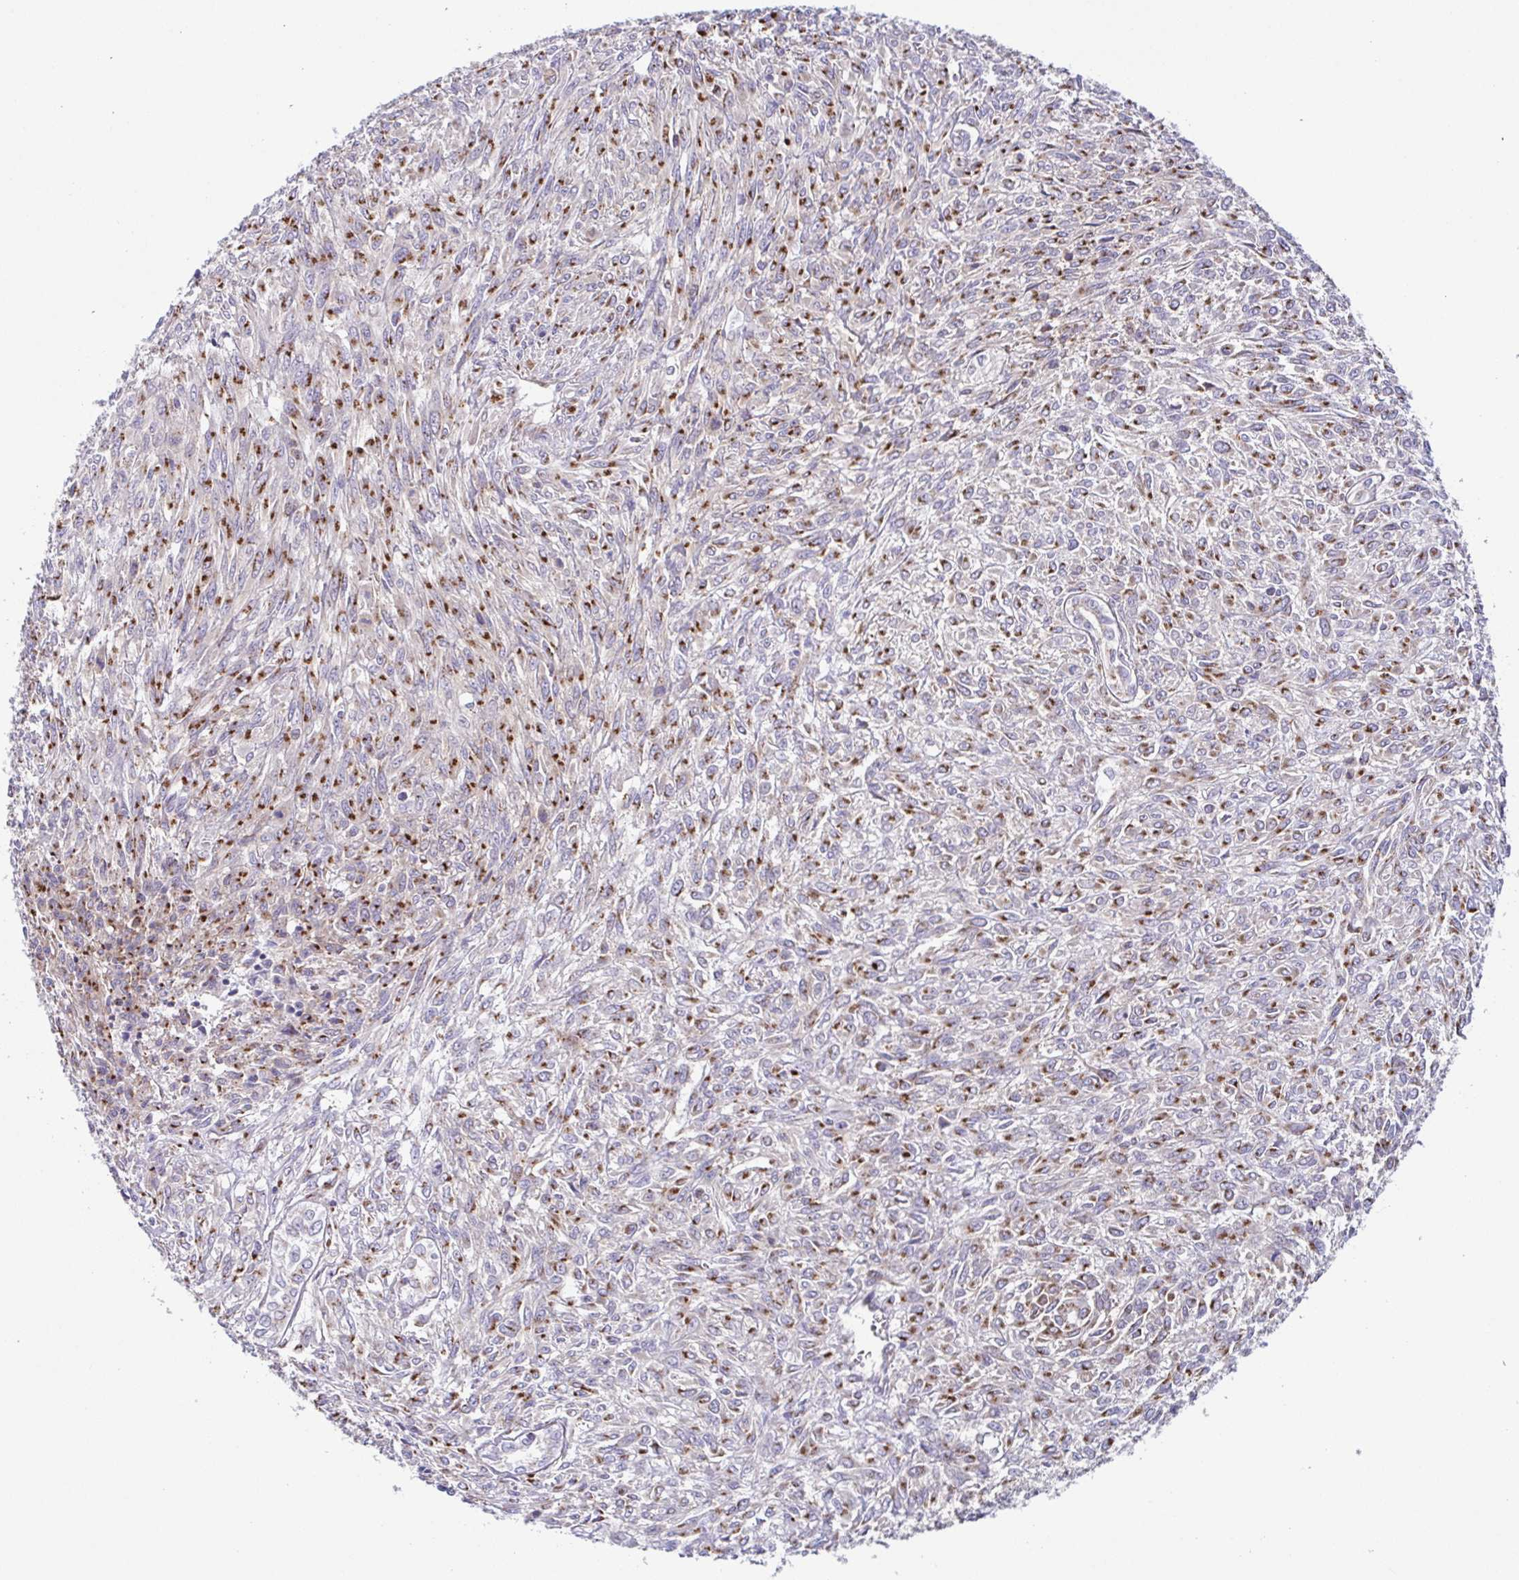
{"staining": {"intensity": "moderate", "quantity": ">75%", "location": "cytoplasmic/membranous"}, "tissue": "renal cancer", "cell_type": "Tumor cells", "image_type": "cancer", "snomed": [{"axis": "morphology", "description": "Adenocarcinoma, NOS"}, {"axis": "topography", "description": "Kidney"}], "caption": "Renal cancer (adenocarcinoma) tissue reveals moderate cytoplasmic/membranous expression in approximately >75% of tumor cells, visualized by immunohistochemistry. Immunohistochemistry stains the protein in brown and the nuclei are stained blue.", "gene": "COL17A1", "patient": {"sex": "male", "age": 58}}